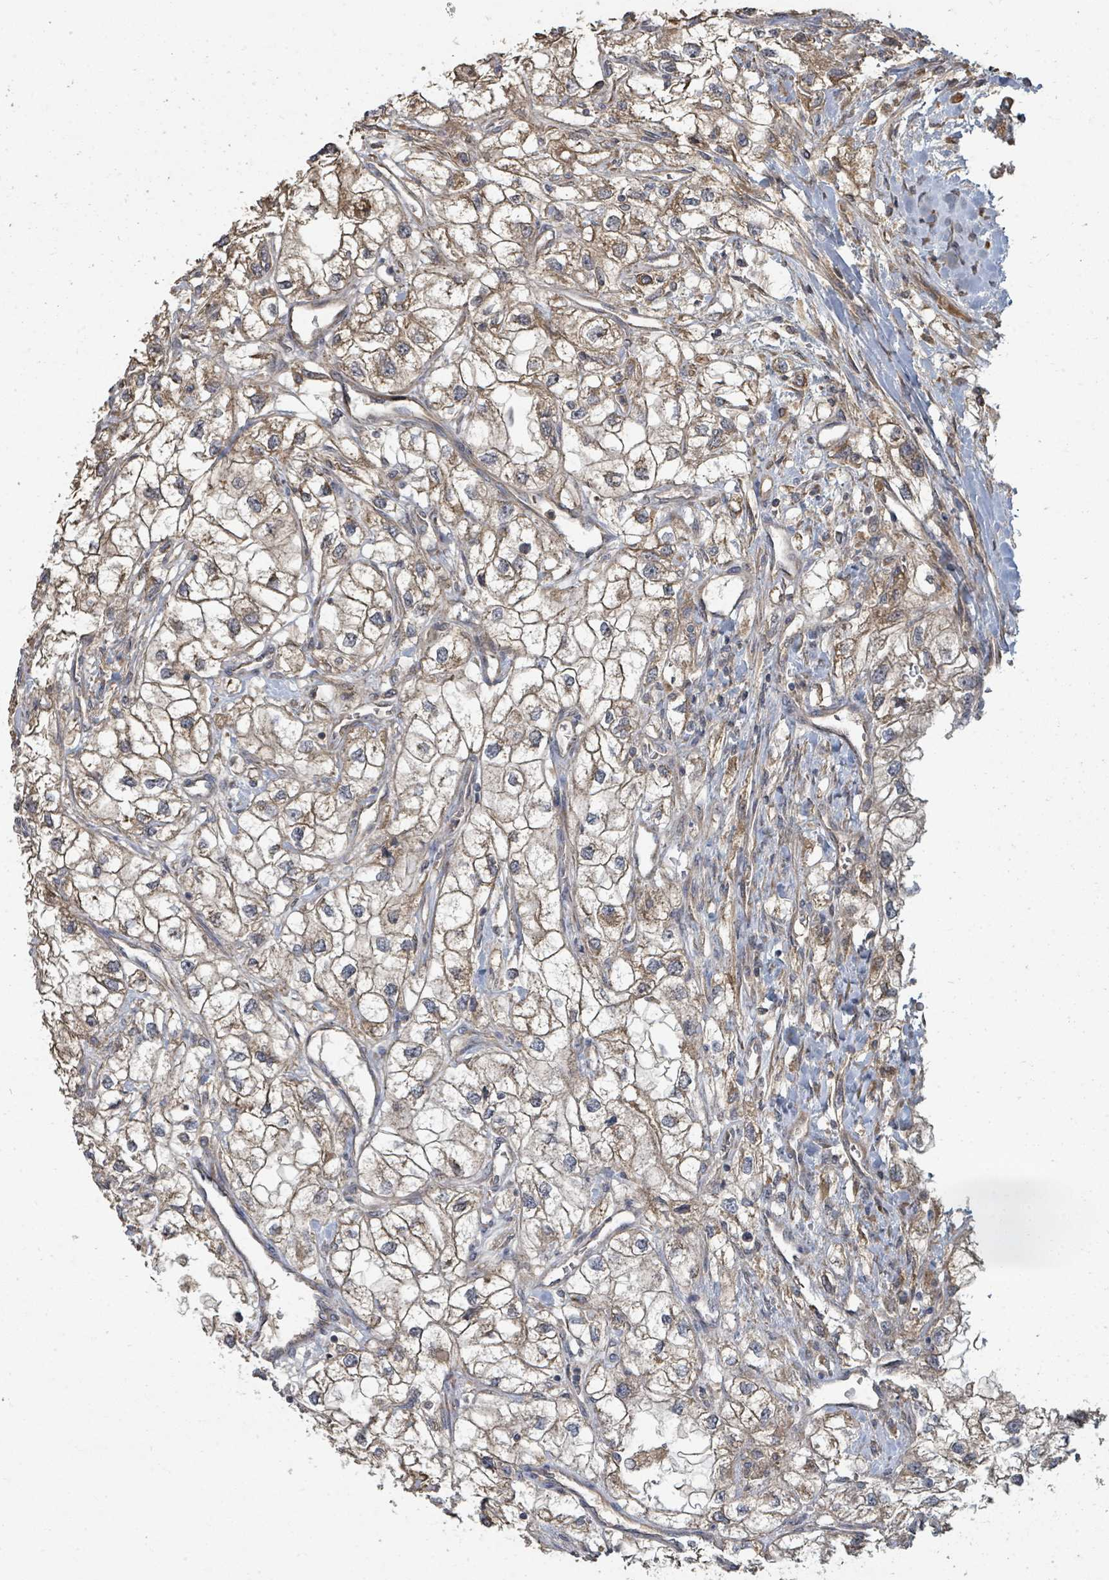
{"staining": {"intensity": "strong", "quantity": "25%-75%", "location": "cytoplasmic/membranous"}, "tissue": "renal cancer", "cell_type": "Tumor cells", "image_type": "cancer", "snomed": [{"axis": "morphology", "description": "Adenocarcinoma, NOS"}, {"axis": "topography", "description": "Kidney"}], "caption": "DAB immunohistochemical staining of renal cancer (adenocarcinoma) exhibits strong cytoplasmic/membranous protein positivity in approximately 25%-75% of tumor cells.", "gene": "WDFY1", "patient": {"sex": "male", "age": 59}}